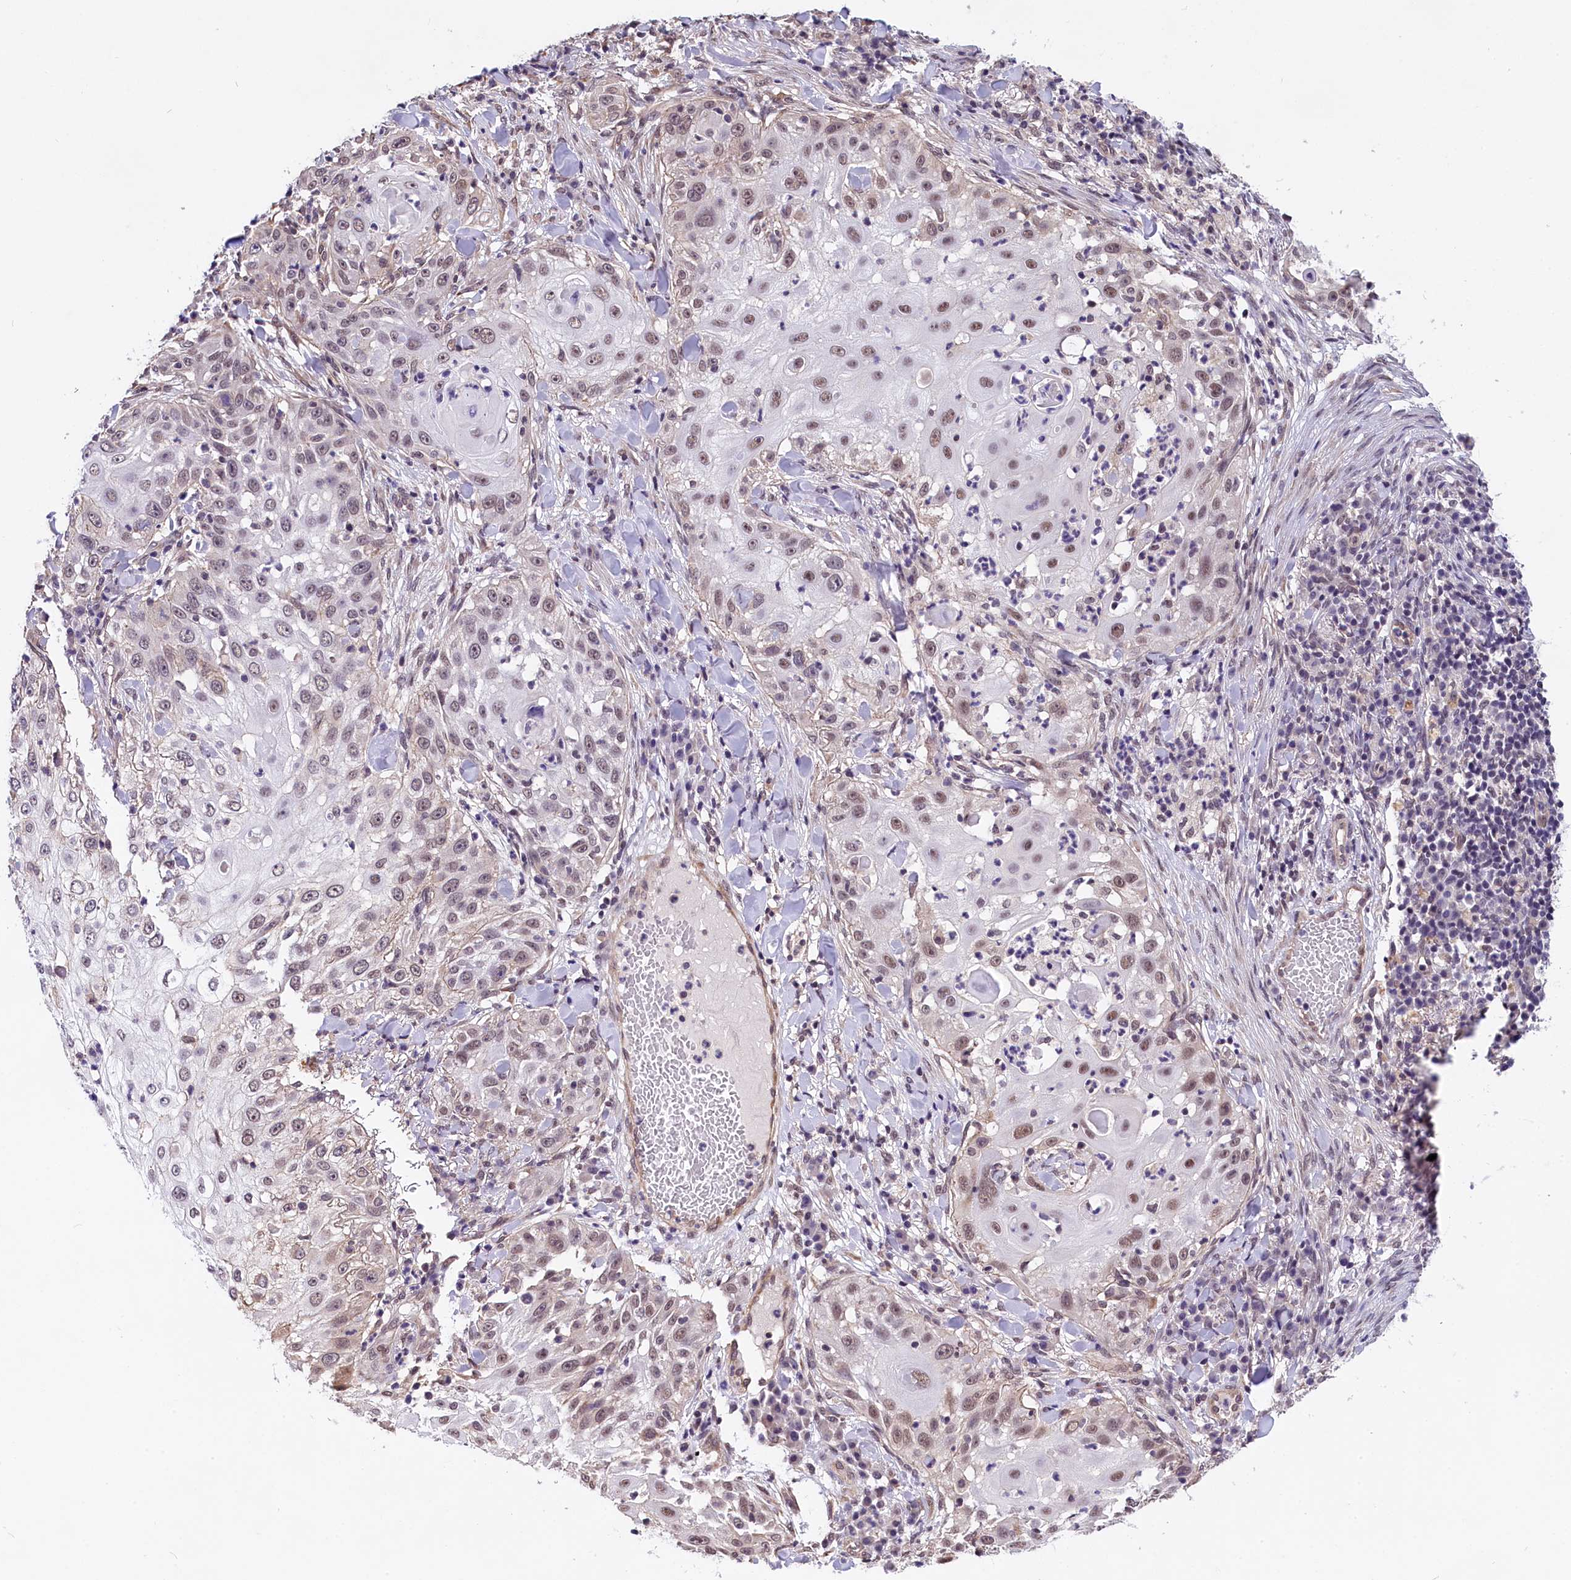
{"staining": {"intensity": "moderate", "quantity": "25%-75%", "location": "nuclear"}, "tissue": "skin cancer", "cell_type": "Tumor cells", "image_type": "cancer", "snomed": [{"axis": "morphology", "description": "Squamous cell carcinoma, NOS"}, {"axis": "topography", "description": "Skin"}], "caption": "A histopathology image of human squamous cell carcinoma (skin) stained for a protein exhibits moderate nuclear brown staining in tumor cells.", "gene": "ZC3H4", "patient": {"sex": "female", "age": 44}}